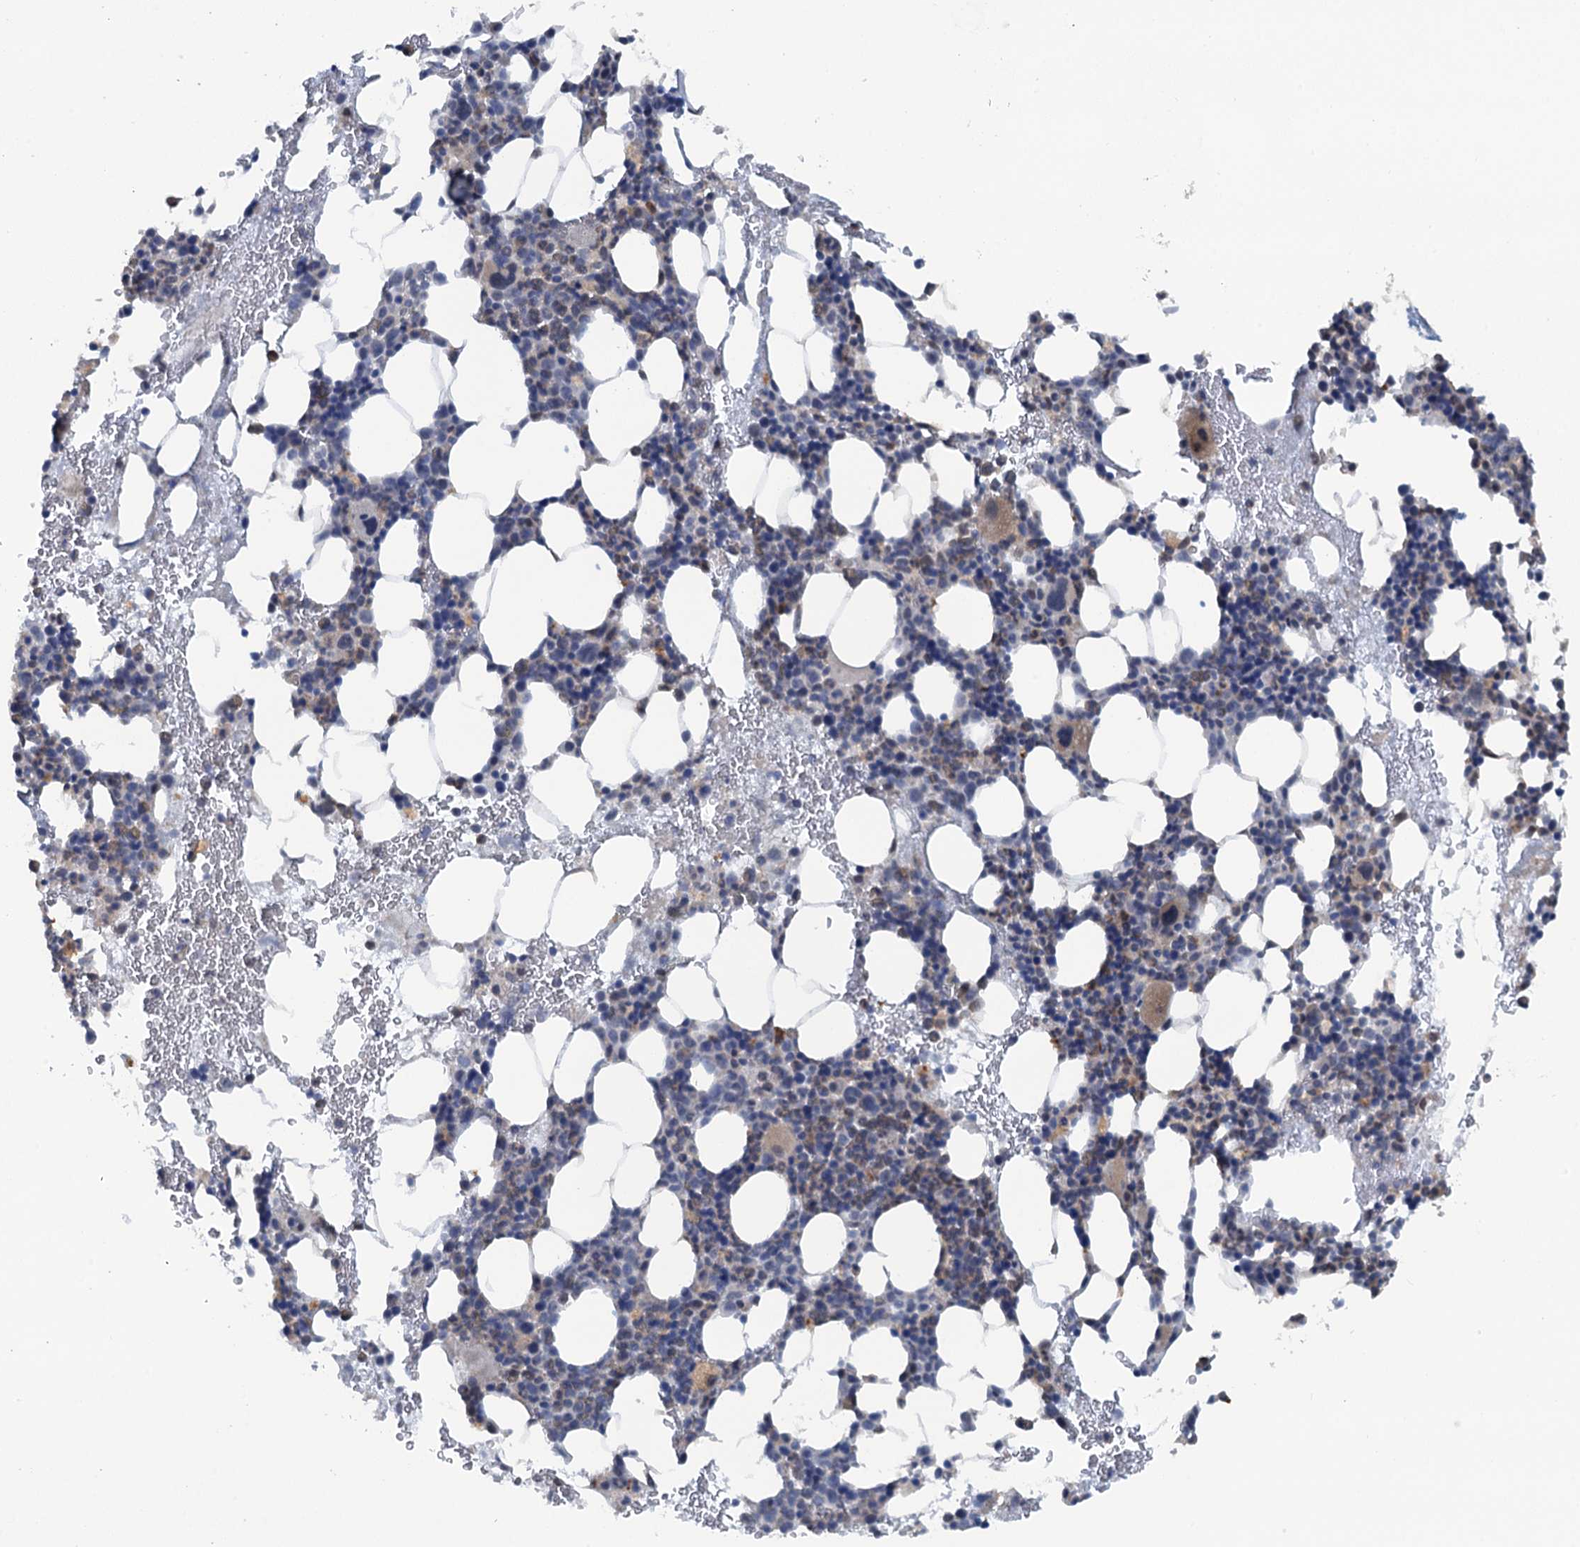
{"staining": {"intensity": "weak", "quantity": "<25%", "location": "cytoplasmic/membranous"}, "tissue": "bone marrow", "cell_type": "Hematopoietic cells", "image_type": "normal", "snomed": [{"axis": "morphology", "description": "Normal tissue, NOS"}, {"axis": "topography", "description": "Bone marrow"}], "caption": "There is no significant staining in hematopoietic cells of bone marrow. (DAB (3,3'-diaminobenzidine) immunohistochemistry, high magnification).", "gene": "MYO16", "patient": {"sex": "female", "age": 37}}